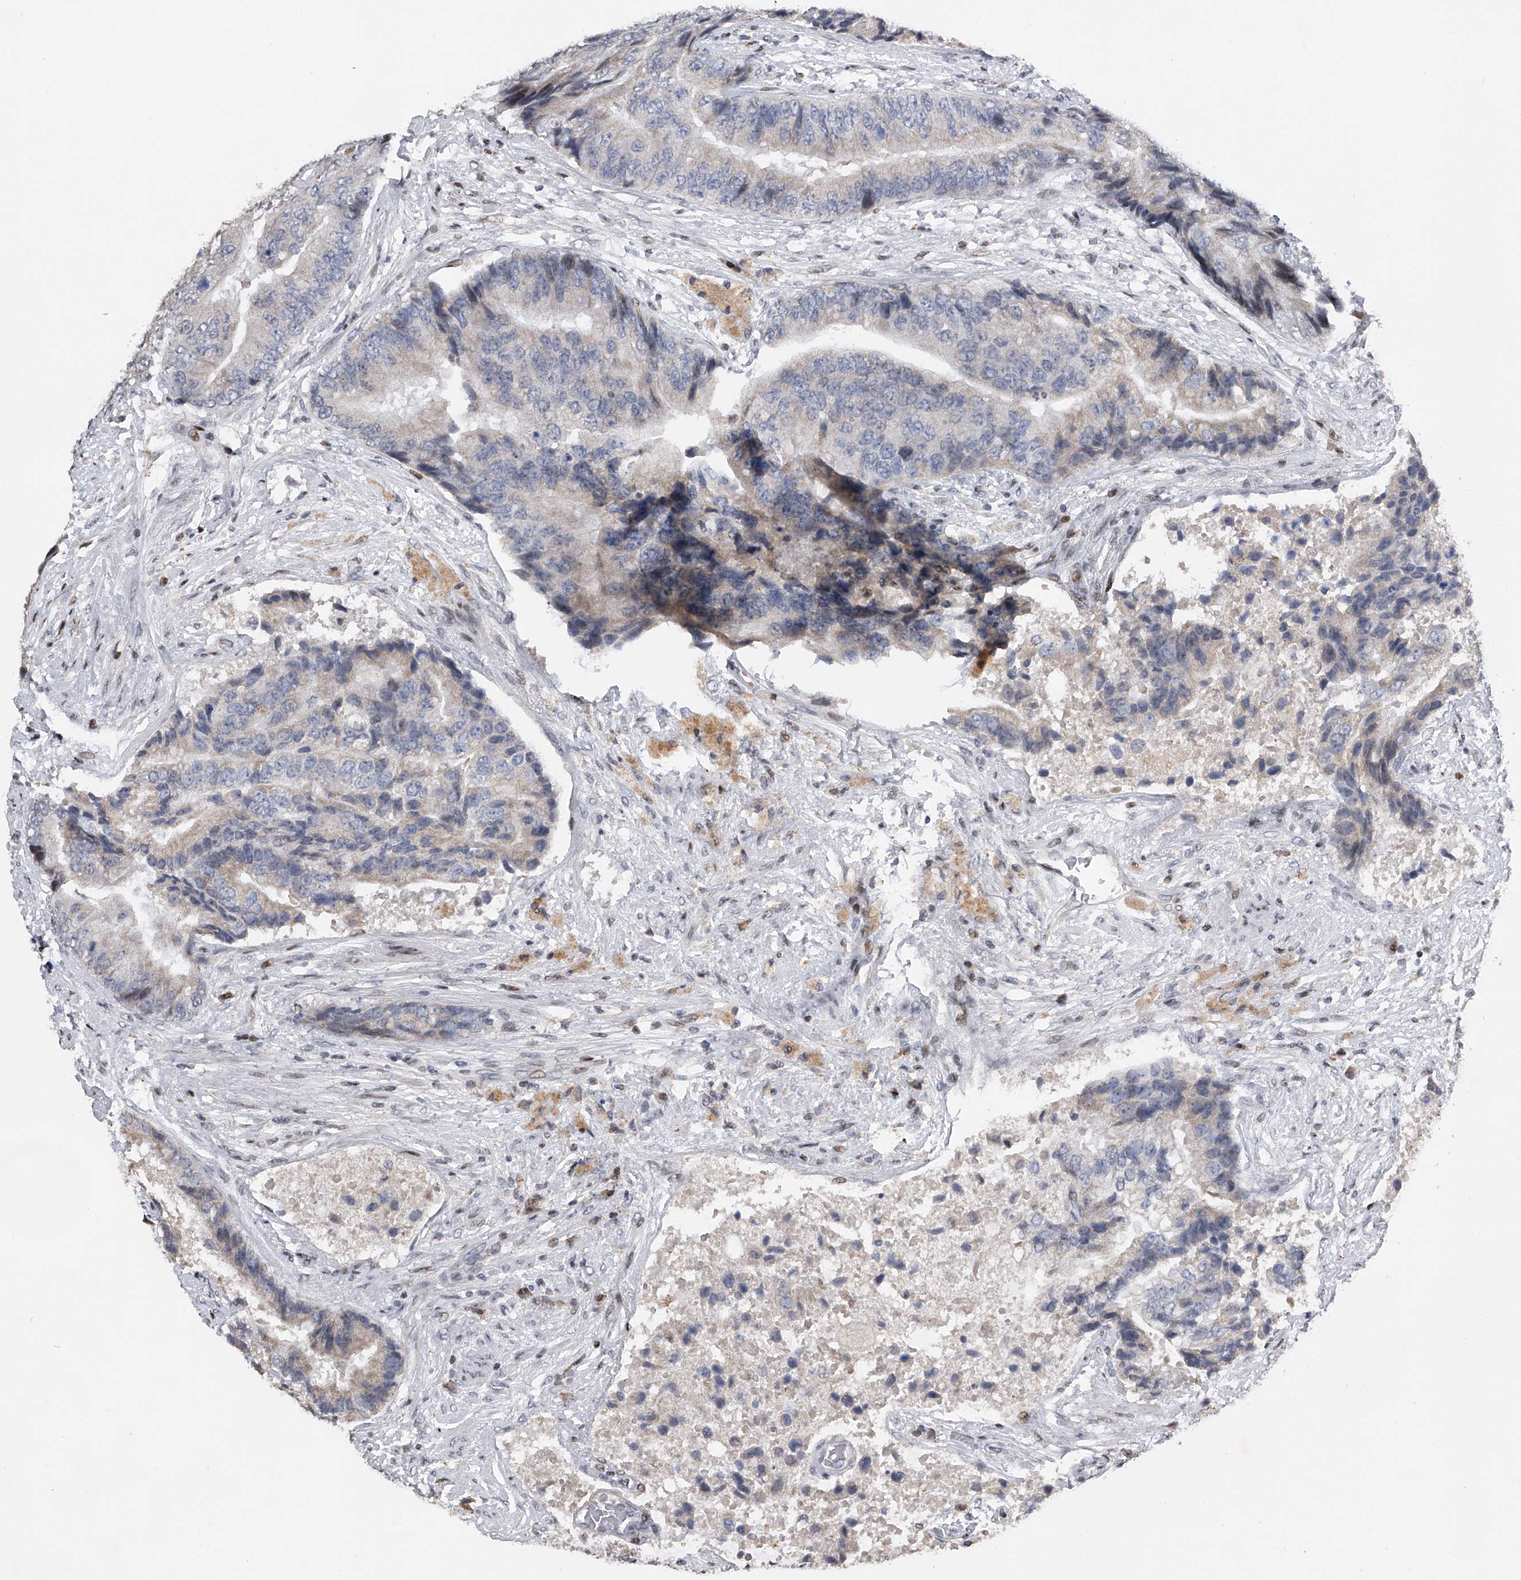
{"staining": {"intensity": "negative", "quantity": "none", "location": "none"}, "tissue": "prostate cancer", "cell_type": "Tumor cells", "image_type": "cancer", "snomed": [{"axis": "morphology", "description": "Adenocarcinoma, High grade"}, {"axis": "topography", "description": "Prostate"}], "caption": "DAB immunohistochemical staining of human prostate adenocarcinoma (high-grade) demonstrates no significant expression in tumor cells. (Stains: DAB immunohistochemistry (IHC) with hematoxylin counter stain, Microscopy: brightfield microscopy at high magnification).", "gene": "RWDD2A", "patient": {"sex": "male", "age": 70}}